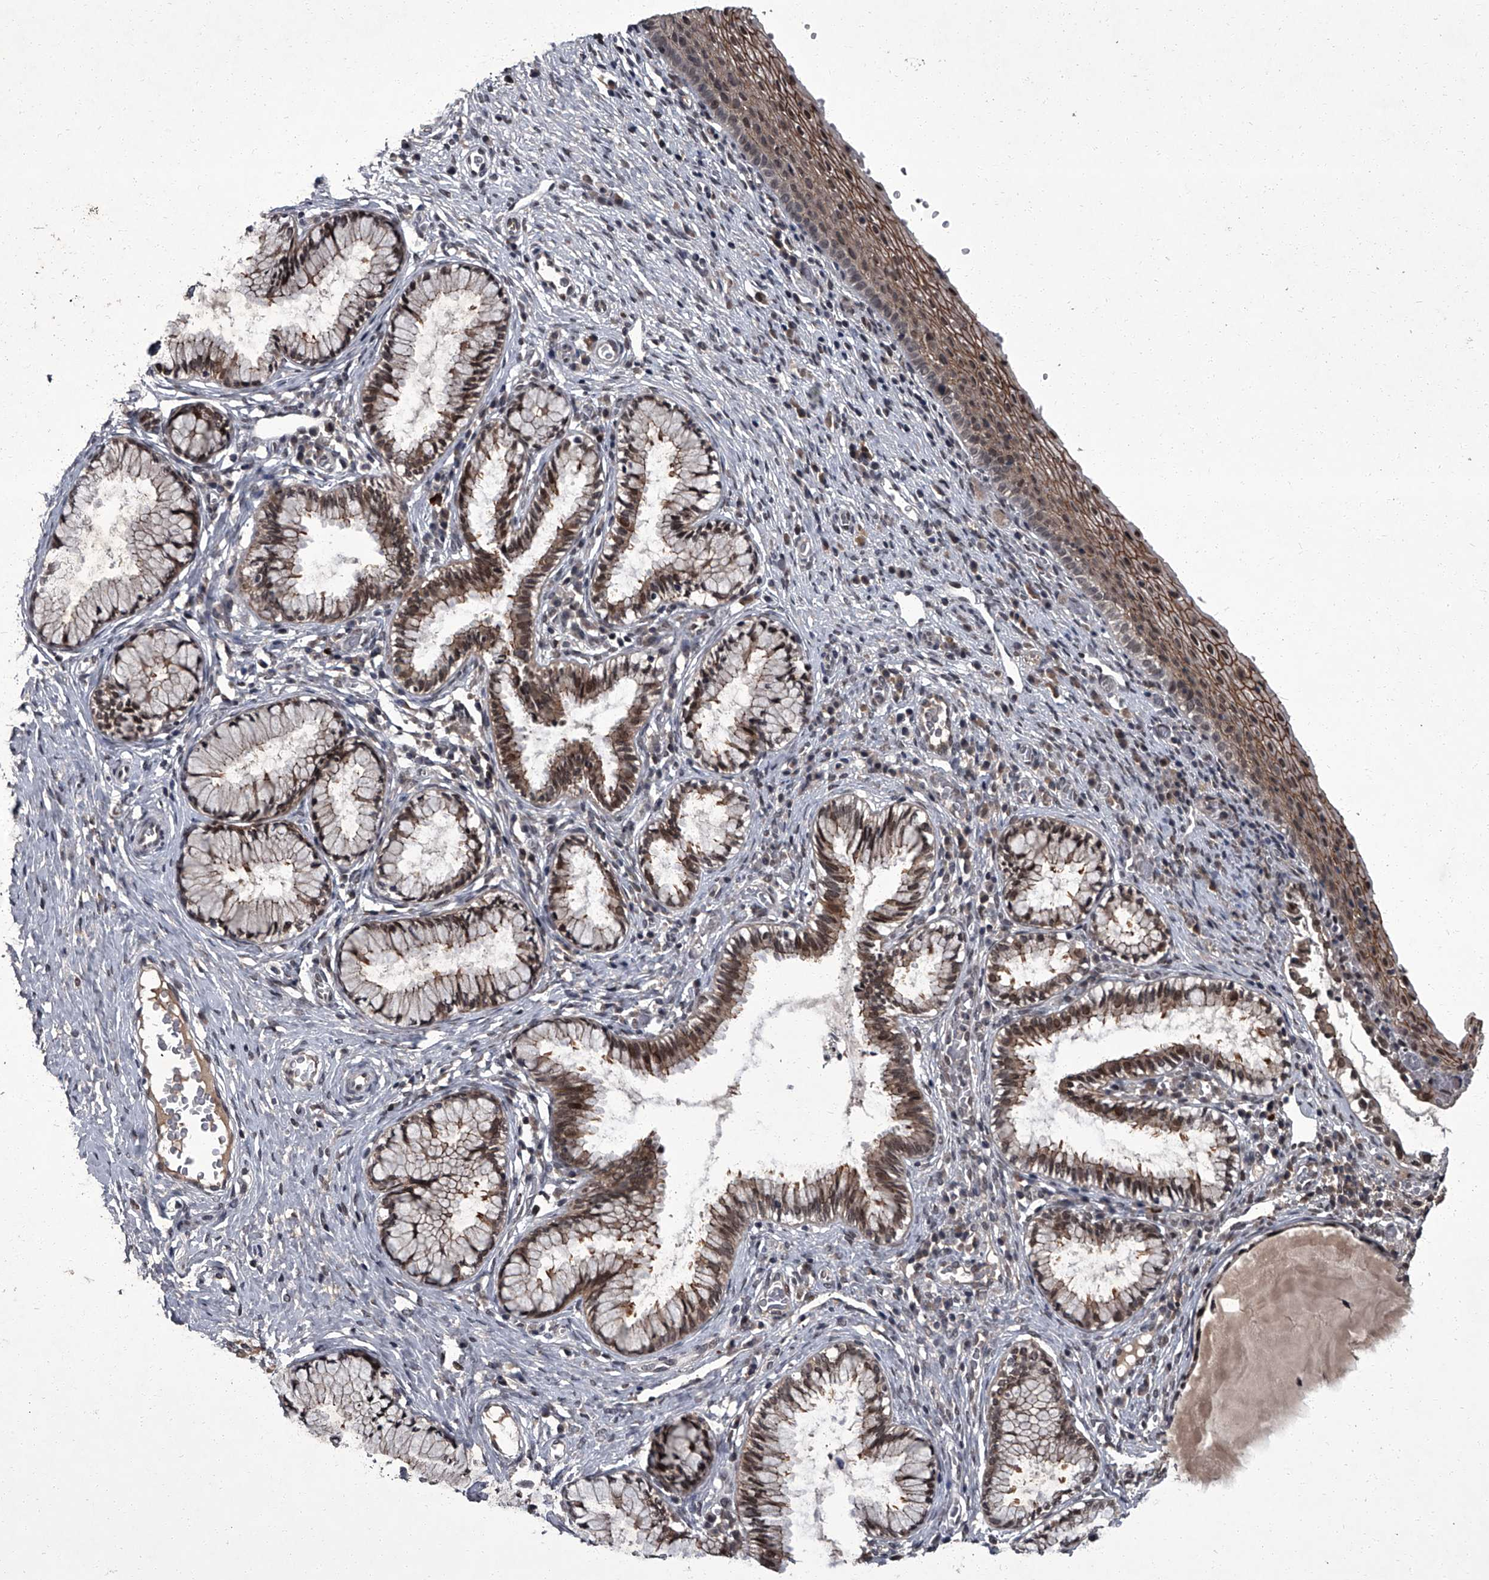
{"staining": {"intensity": "moderate", "quantity": ">75%", "location": "cytoplasmic/membranous,nuclear"}, "tissue": "cervix", "cell_type": "Glandular cells", "image_type": "normal", "snomed": [{"axis": "morphology", "description": "Normal tissue, NOS"}, {"axis": "topography", "description": "Cervix"}], "caption": "Glandular cells demonstrate moderate cytoplasmic/membranous,nuclear positivity in approximately >75% of cells in normal cervix.", "gene": "ZNF518B", "patient": {"sex": "female", "age": 27}}